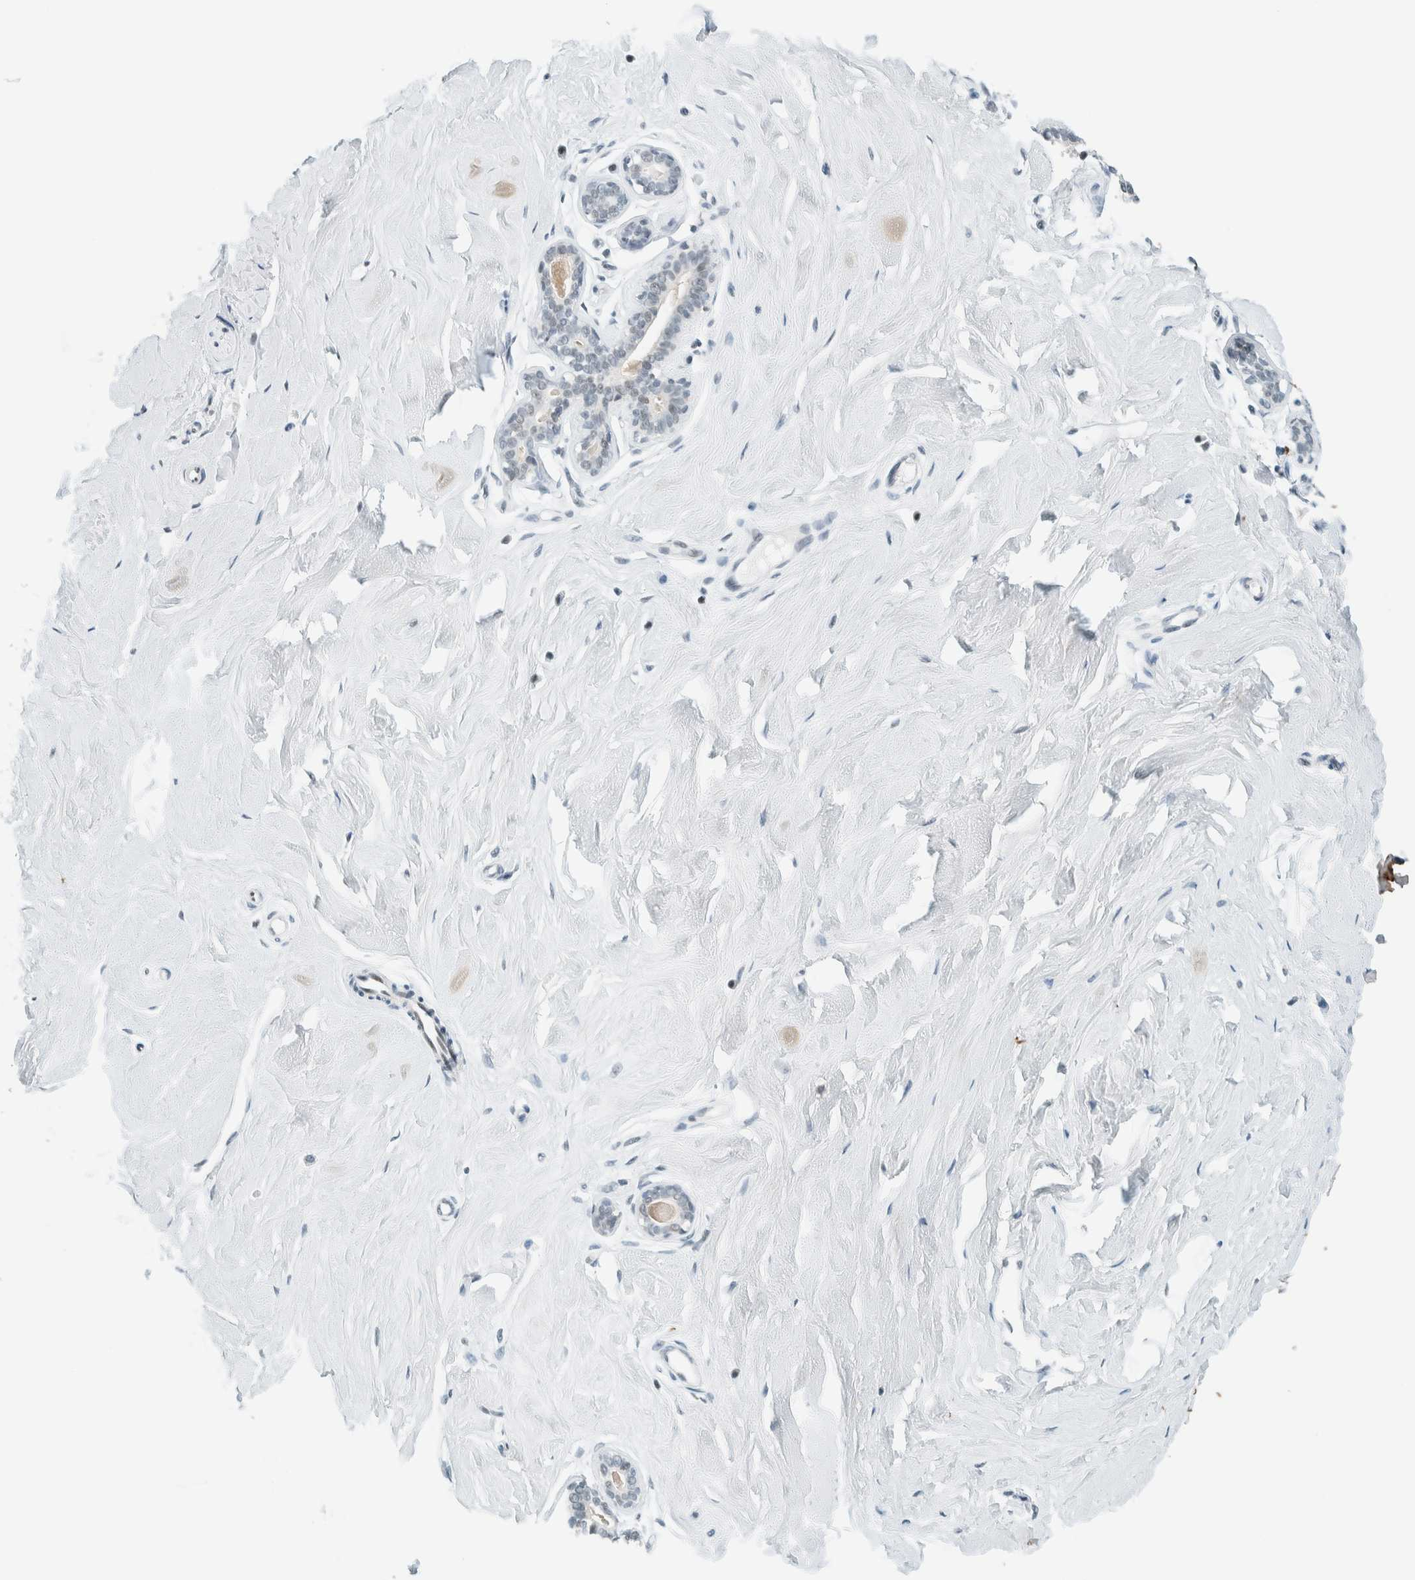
{"staining": {"intensity": "negative", "quantity": "none", "location": "none"}, "tissue": "breast", "cell_type": "Adipocytes", "image_type": "normal", "snomed": [{"axis": "morphology", "description": "Normal tissue, NOS"}, {"axis": "topography", "description": "Breast"}], "caption": "This is an immunohistochemistry micrograph of normal human breast. There is no positivity in adipocytes.", "gene": "CYSRT1", "patient": {"sex": "female", "age": 23}}